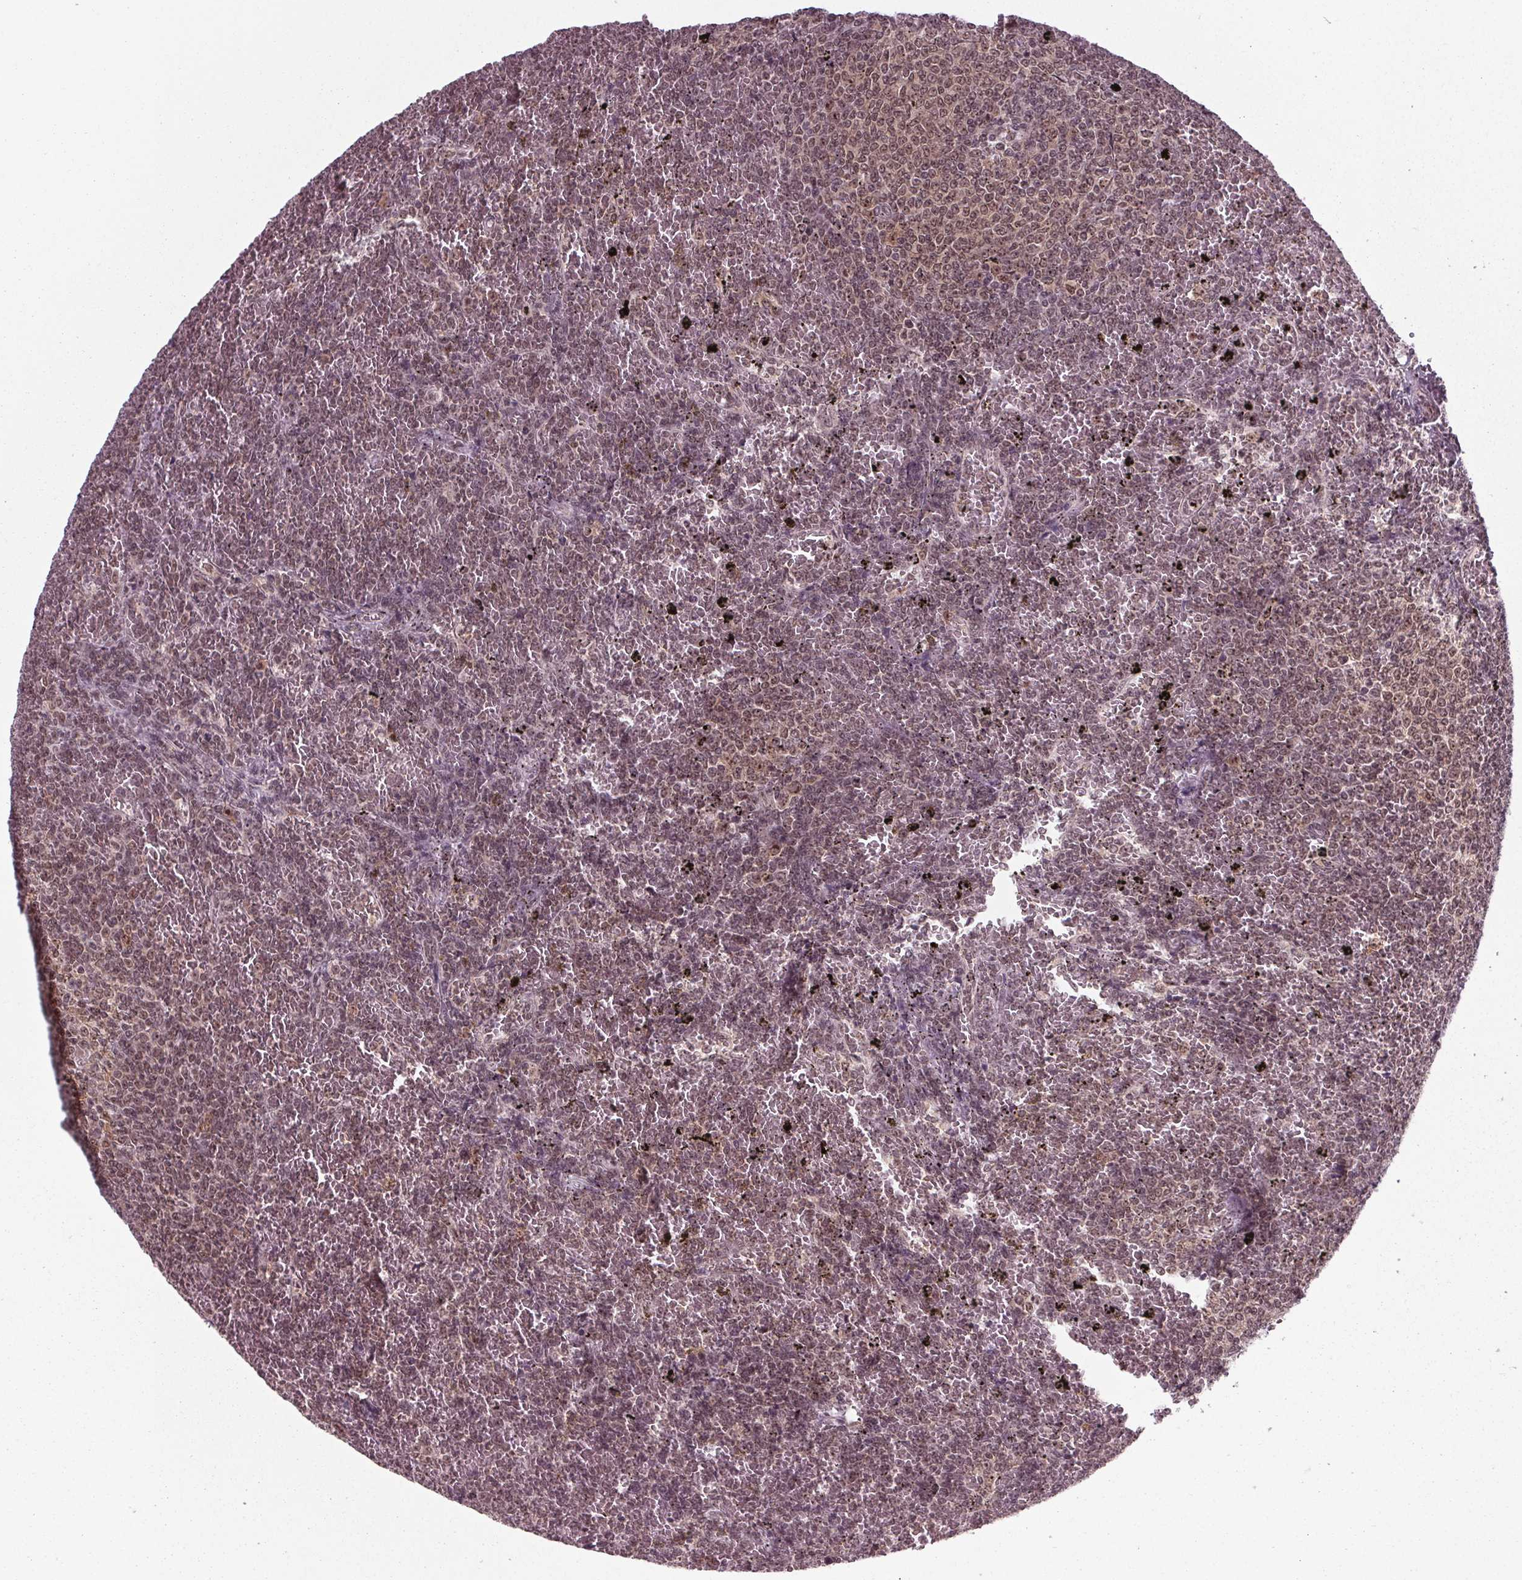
{"staining": {"intensity": "weak", "quantity": "25%-75%", "location": "nuclear"}, "tissue": "lymphoma", "cell_type": "Tumor cells", "image_type": "cancer", "snomed": [{"axis": "morphology", "description": "Malignant lymphoma, non-Hodgkin's type, Low grade"}, {"axis": "topography", "description": "Spleen"}], "caption": "Immunohistochemistry (IHC) of human low-grade malignant lymphoma, non-Hodgkin's type shows low levels of weak nuclear positivity in about 25%-75% of tumor cells.", "gene": "DDX41", "patient": {"sex": "female", "age": 77}}